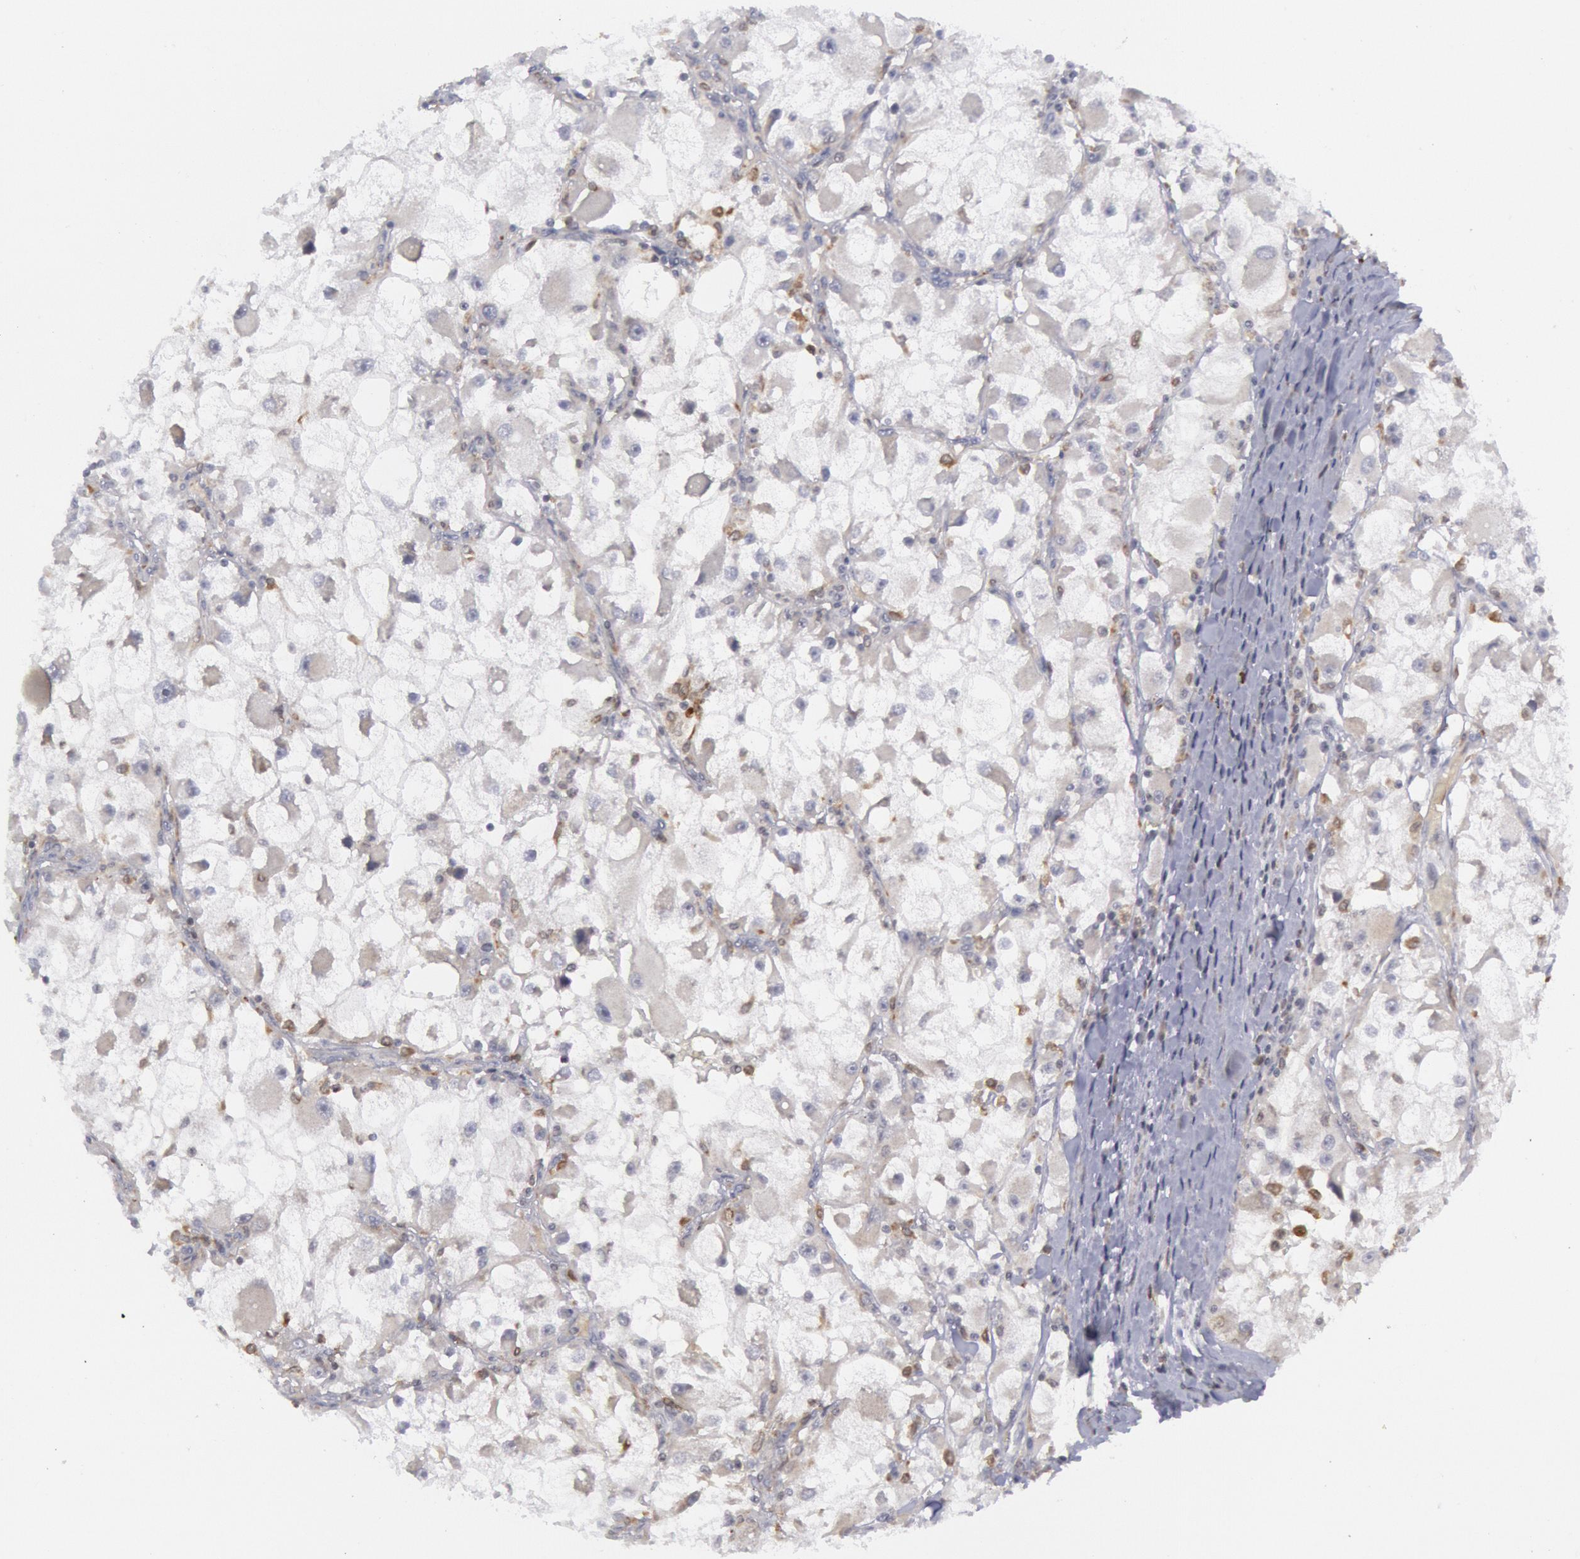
{"staining": {"intensity": "weak", "quantity": "<25%", "location": "cytoplasmic/membranous"}, "tissue": "renal cancer", "cell_type": "Tumor cells", "image_type": "cancer", "snomed": [{"axis": "morphology", "description": "Adenocarcinoma, NOS"}, {"axis": "topography", "description": "Kidney"}], "caption": "Tumor cells are negative for protein expression in human renal adenocarcinoma. Brightfield microscopy of IHC stained with DAB (brown) and hematoxylin (blue), captured at high magnification.", "gene": "PTGS2", "patient": {"sex": "female", "age": 73}}